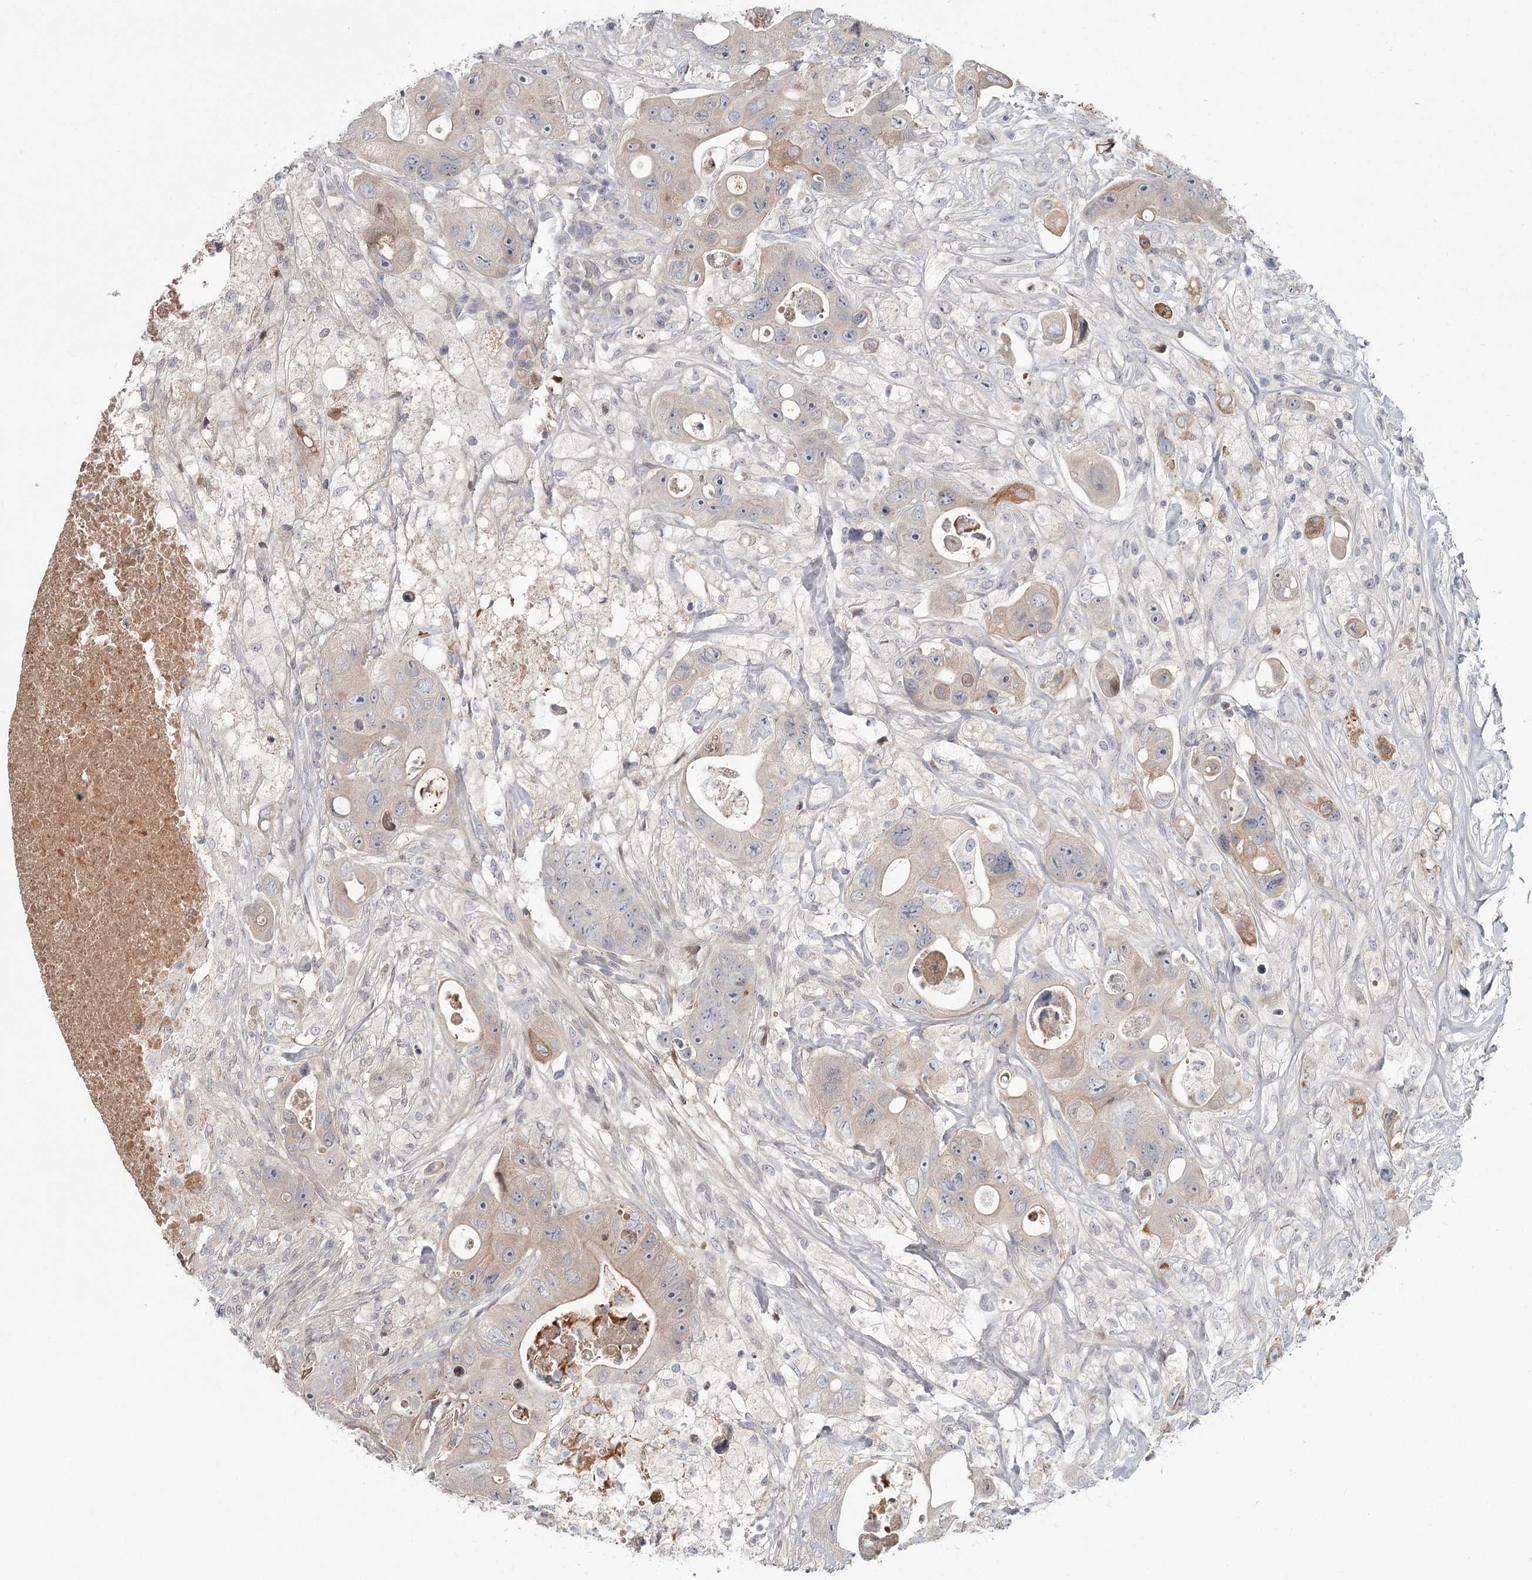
{"staining": {"intensity": "moderate", "quantity": "<25%", "location": "cytoplasmic/membranous"}, "tissue": "colorectal cancer", "cell_type": "Tumor cells", "image_type": "cancer", "snomed": [{"axis": "morphology", "description": "Adenocarcinoma, NOS"}, {"axis": "topography", "description": "Colon"}], "caption": "A micrograph of colorectal cancer (adenocarcinoma) stained for a protein displays moderate cytoplasmic/membranous brown staining in tumor cells. The staining was performed using DAB (3,3'-diaminobenzidine) to visualize the protein expression in brown, while the nuclei were stained in blue with hematoxylin (Magnification: 20x).", "gene": "DHRS9", "patient": {"sex": "female", "age": 46}}